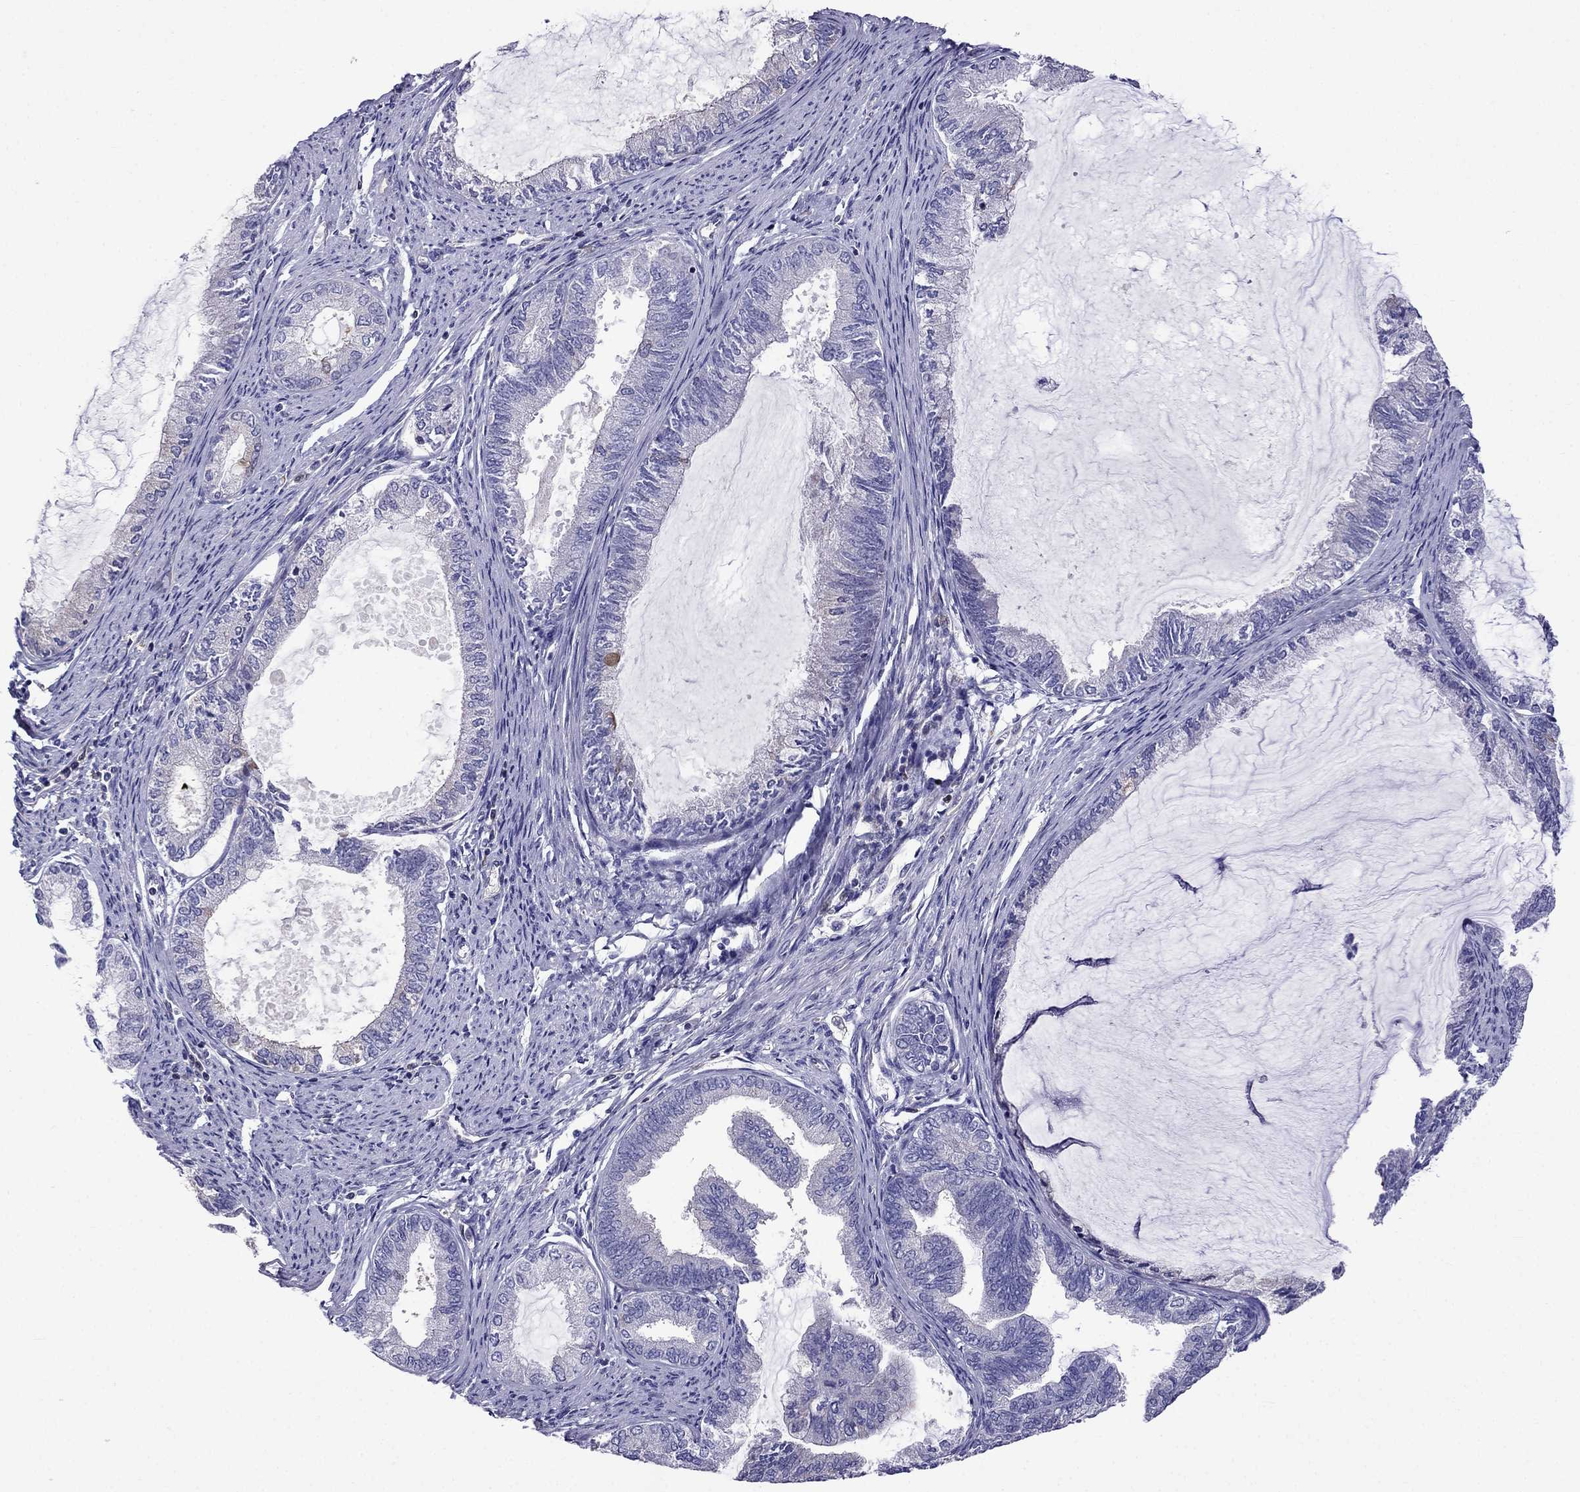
{"staining": {"intensity": "strong", "quantity": "<25%", "location": "cytoplasmic/membranous"}, "tissue": "endometrial cancer", "cell_type": "Tumor cells", "image_type": "cancer", "snomed": [{"axis": "morphology", "description": "Adenocarcinoma, NOS"}, {"axis": "topography", "description": "Endometrium"}], "caption": "Endometrial cancer (adenocarcinoma) stained for a protein (brown) shows strong cytoplasmic/membranous positive staining in approximately <25% of tumor cells.", "gene": "GNAL", "patient": {"sex": "female", "age": 86}}